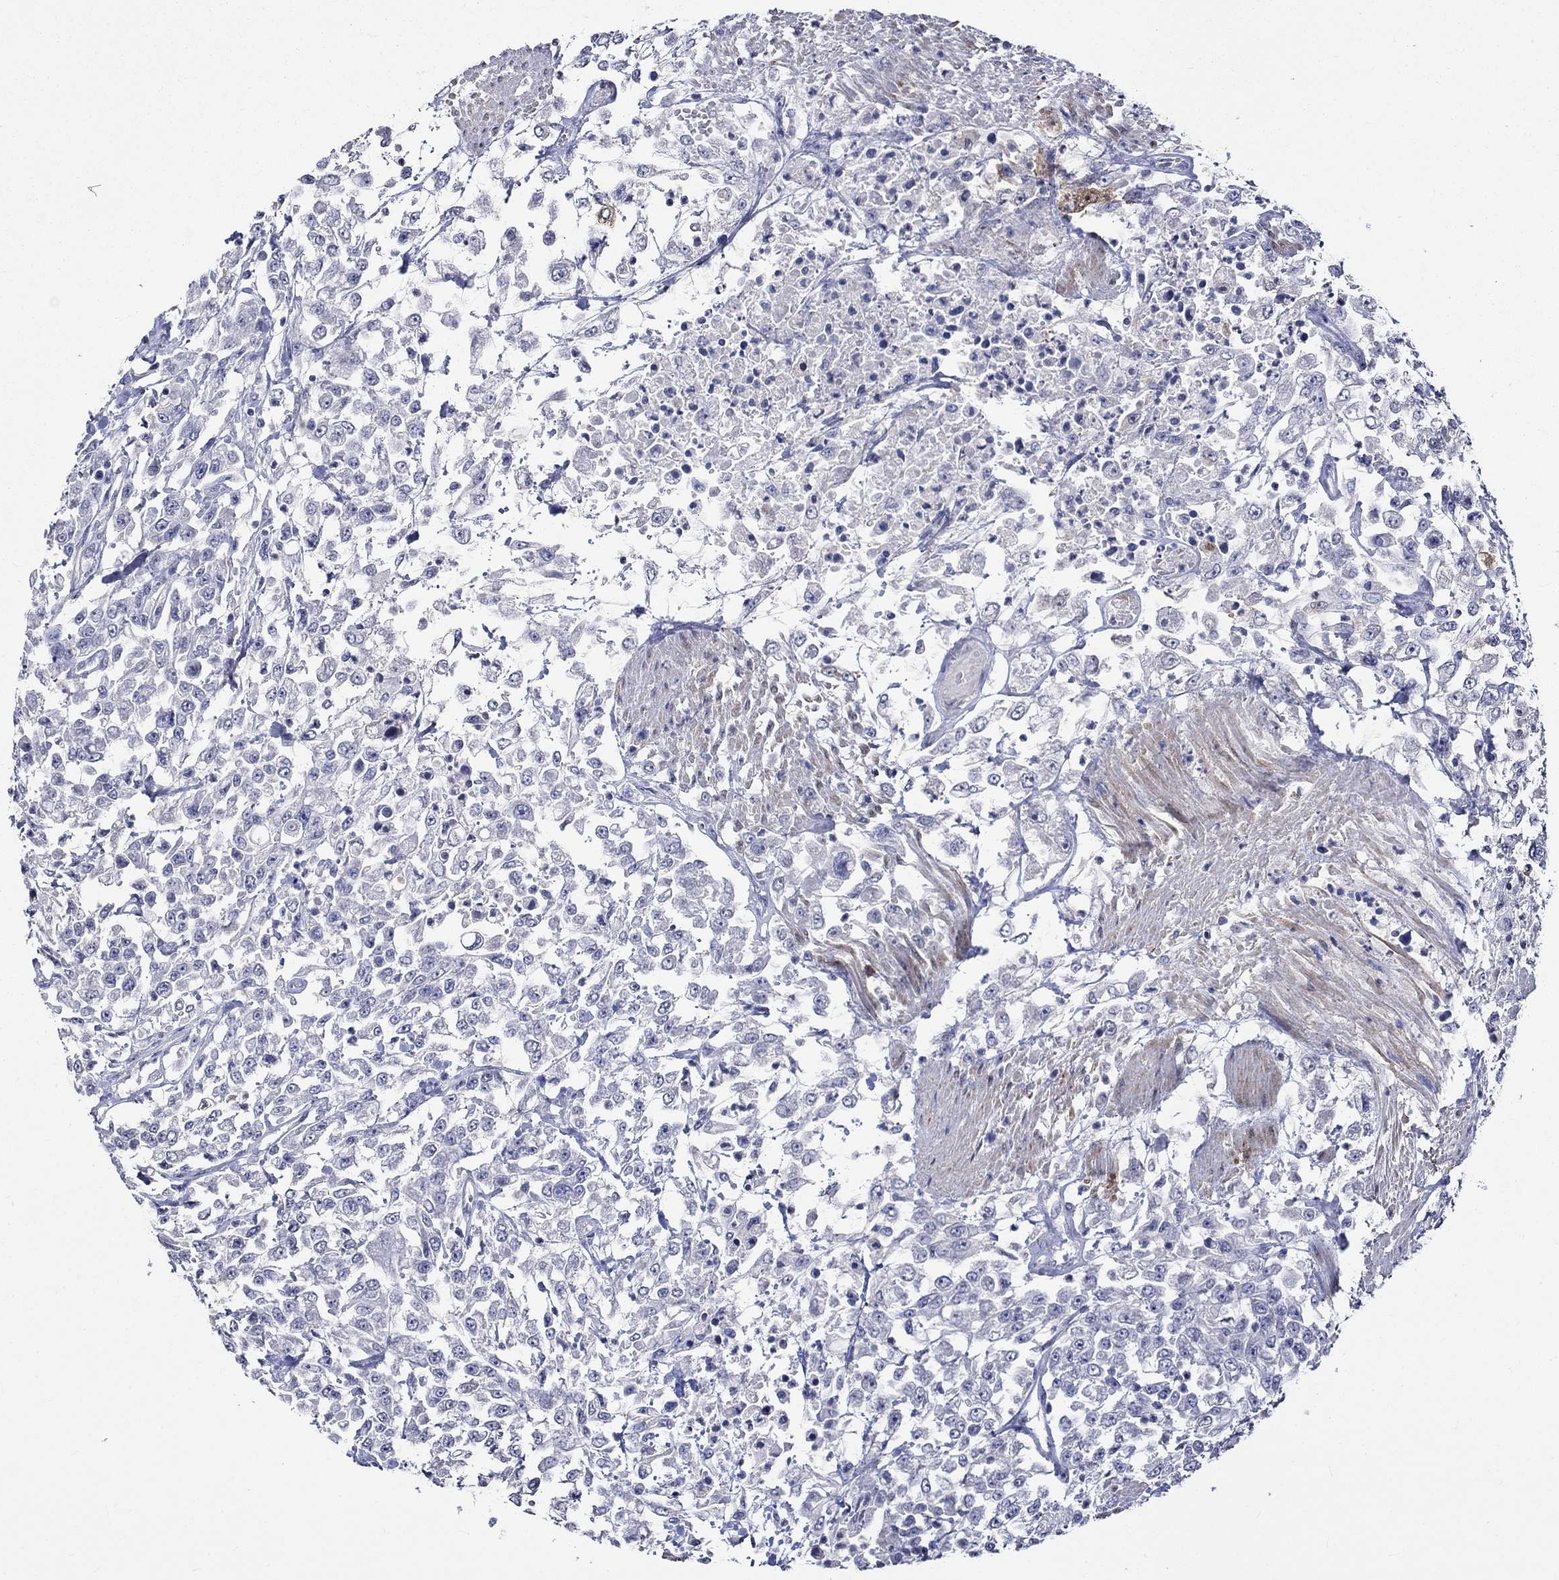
{"staining": {"intensity": "negative", "quantity": "none", "location": "none"}, "tissue": "urothelial cancer", "cell_type": "Tumor cells", "image_type": "cancer", "snomed": [{"axis": "morphology", "description": "Urothelial carcinoma, High grade"}, {"axis": "topography", "description": "Urinary bladder"}], "caption": "Immunohistochemical staining of urothelial cancer displays no significant staining in tumor cells.", "gene": "CRYAB", "patient": {"sex": "male", "age": 46}}